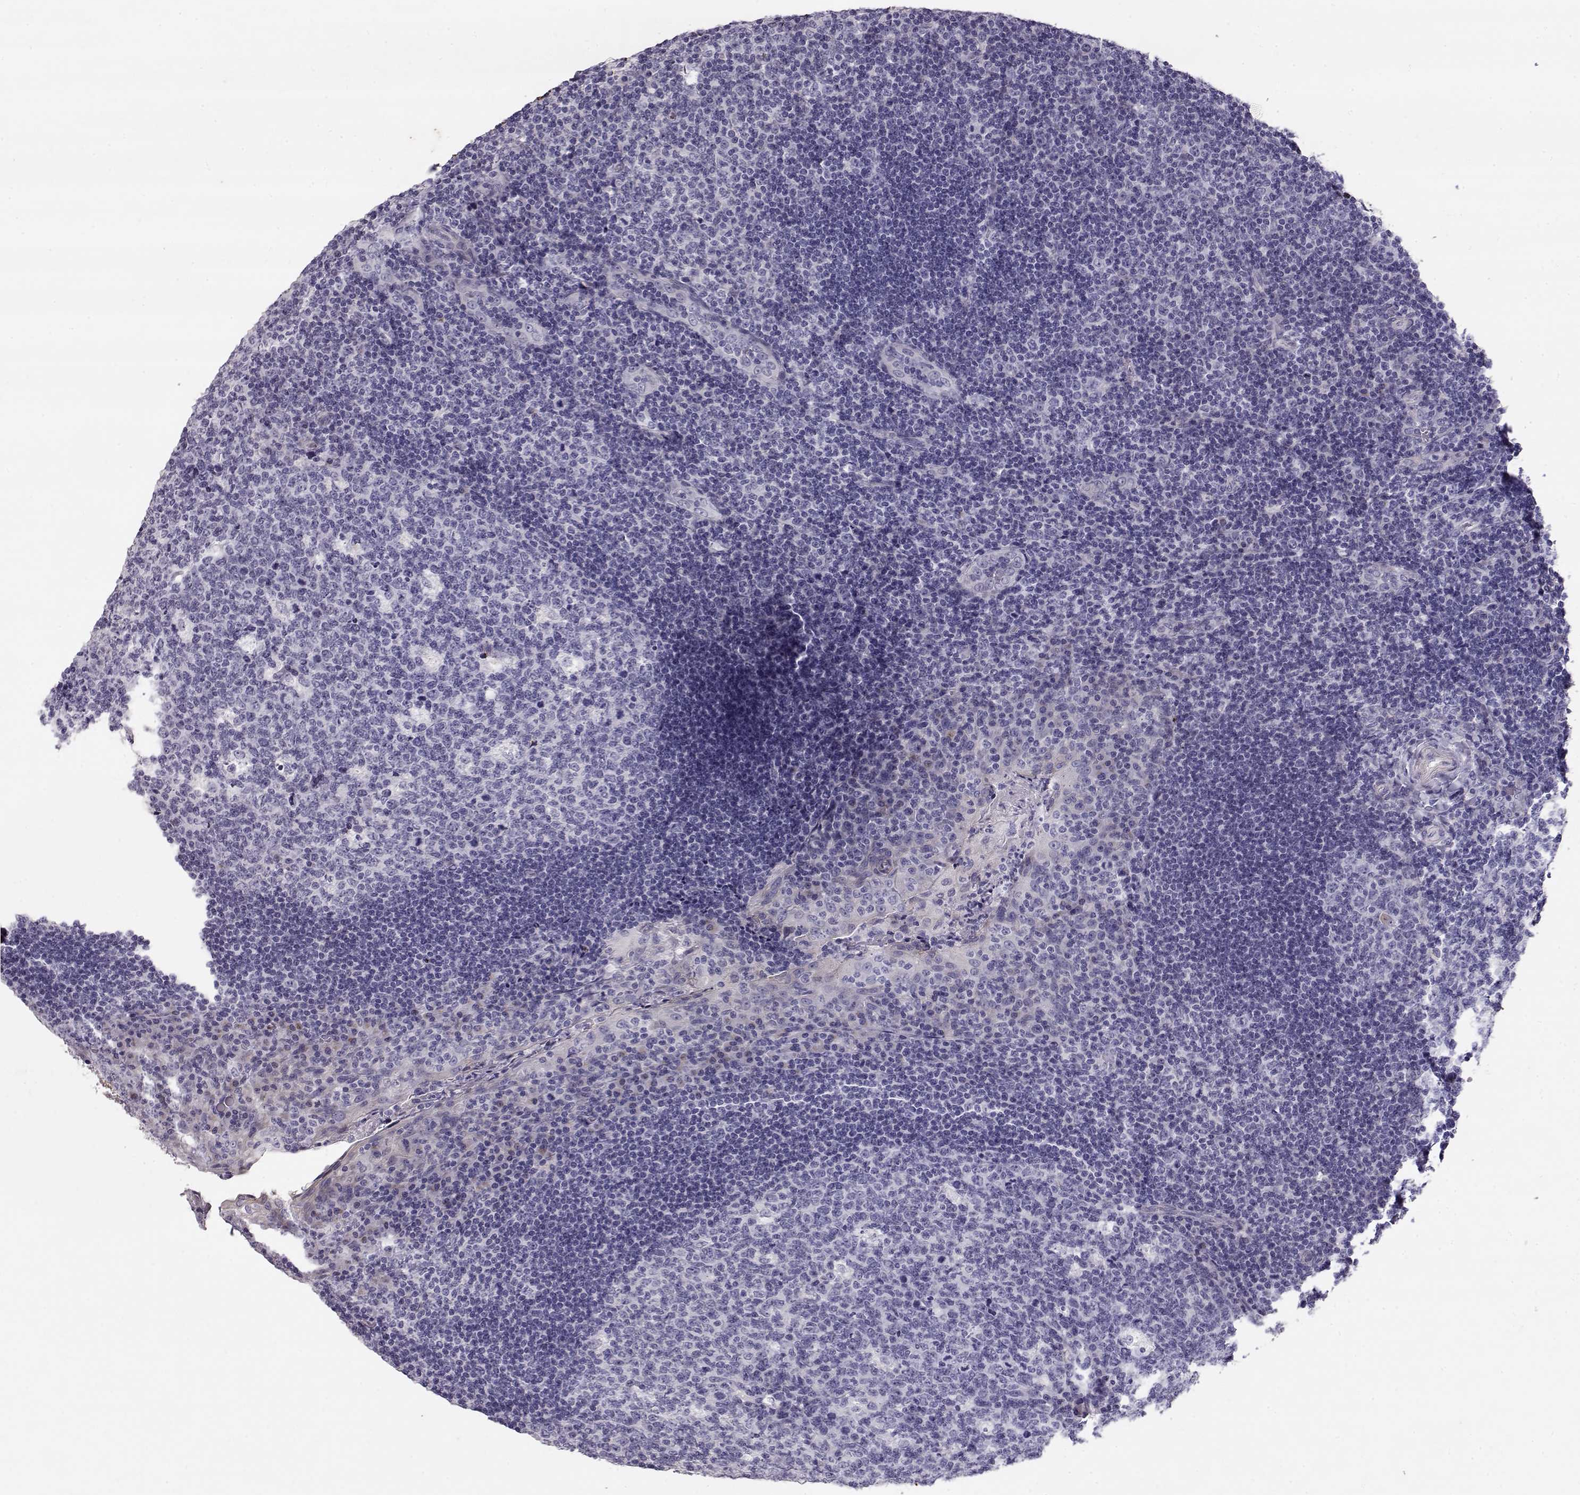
{"staining": {"intensity": "negative", "quantity": "none", "location": "none"}, "tissue": "tonsil", "cell_type": "Germinal center cells", "image_type": "normal", "snomed": [{"axis": "morphology", "description": "Normal tissue, NOS"}, {"axis": "topography", "description": "Tonsil"}], "caption": "The photomicrograph demonstrates no significant expression in germinal center cells of tonsil. (DAB immunohistochemistry (IHC), high magnification).", "gene": "RD3", "patient": {"sex": "male", "age": 17}}